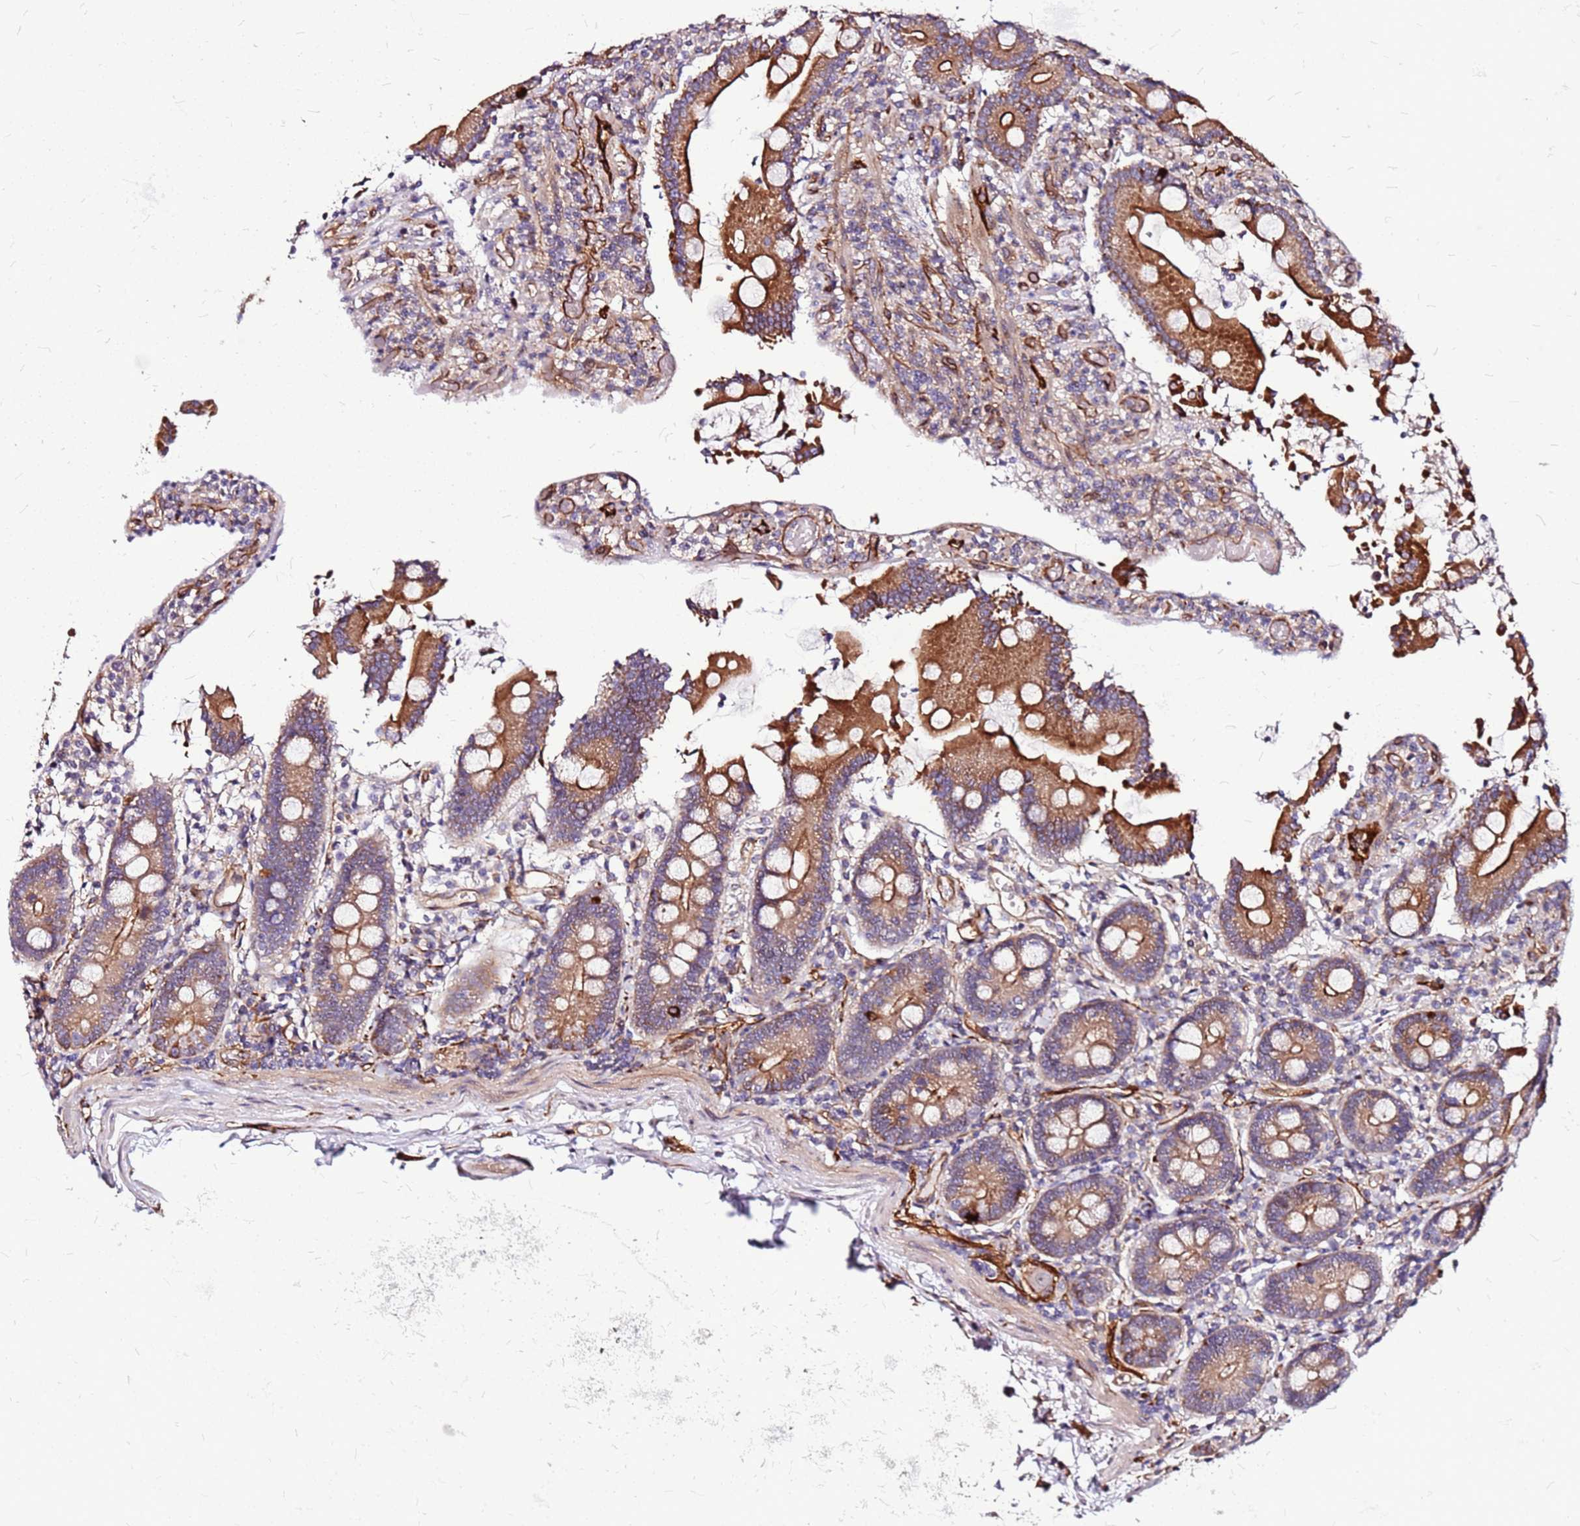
{"staining": {"intensity": "strong", "quantity": ">75%", "location": "cytoplasmic/membranous"}, "tissue": "duodenum", "cell_type": "Glandular cells", "image_type": "normal", "snomed": [{"axis": "morphology", "description": "Normal tissue, NOS"}, {"axis": "topography", "description": "Duodenum"}], "caption": "Duodenum stained with DAB (3,3'-diaminobenzidine) immunohistochemistry (IHC) shows high levels of strong cytoplasmic/membranous expression in approximately >75% of glandular cells. (DAB = brown stain, brightfield microscopy at high magnification).", "gene": "TOPAZ1", "patient": {"sex": "male", "age": 55}}